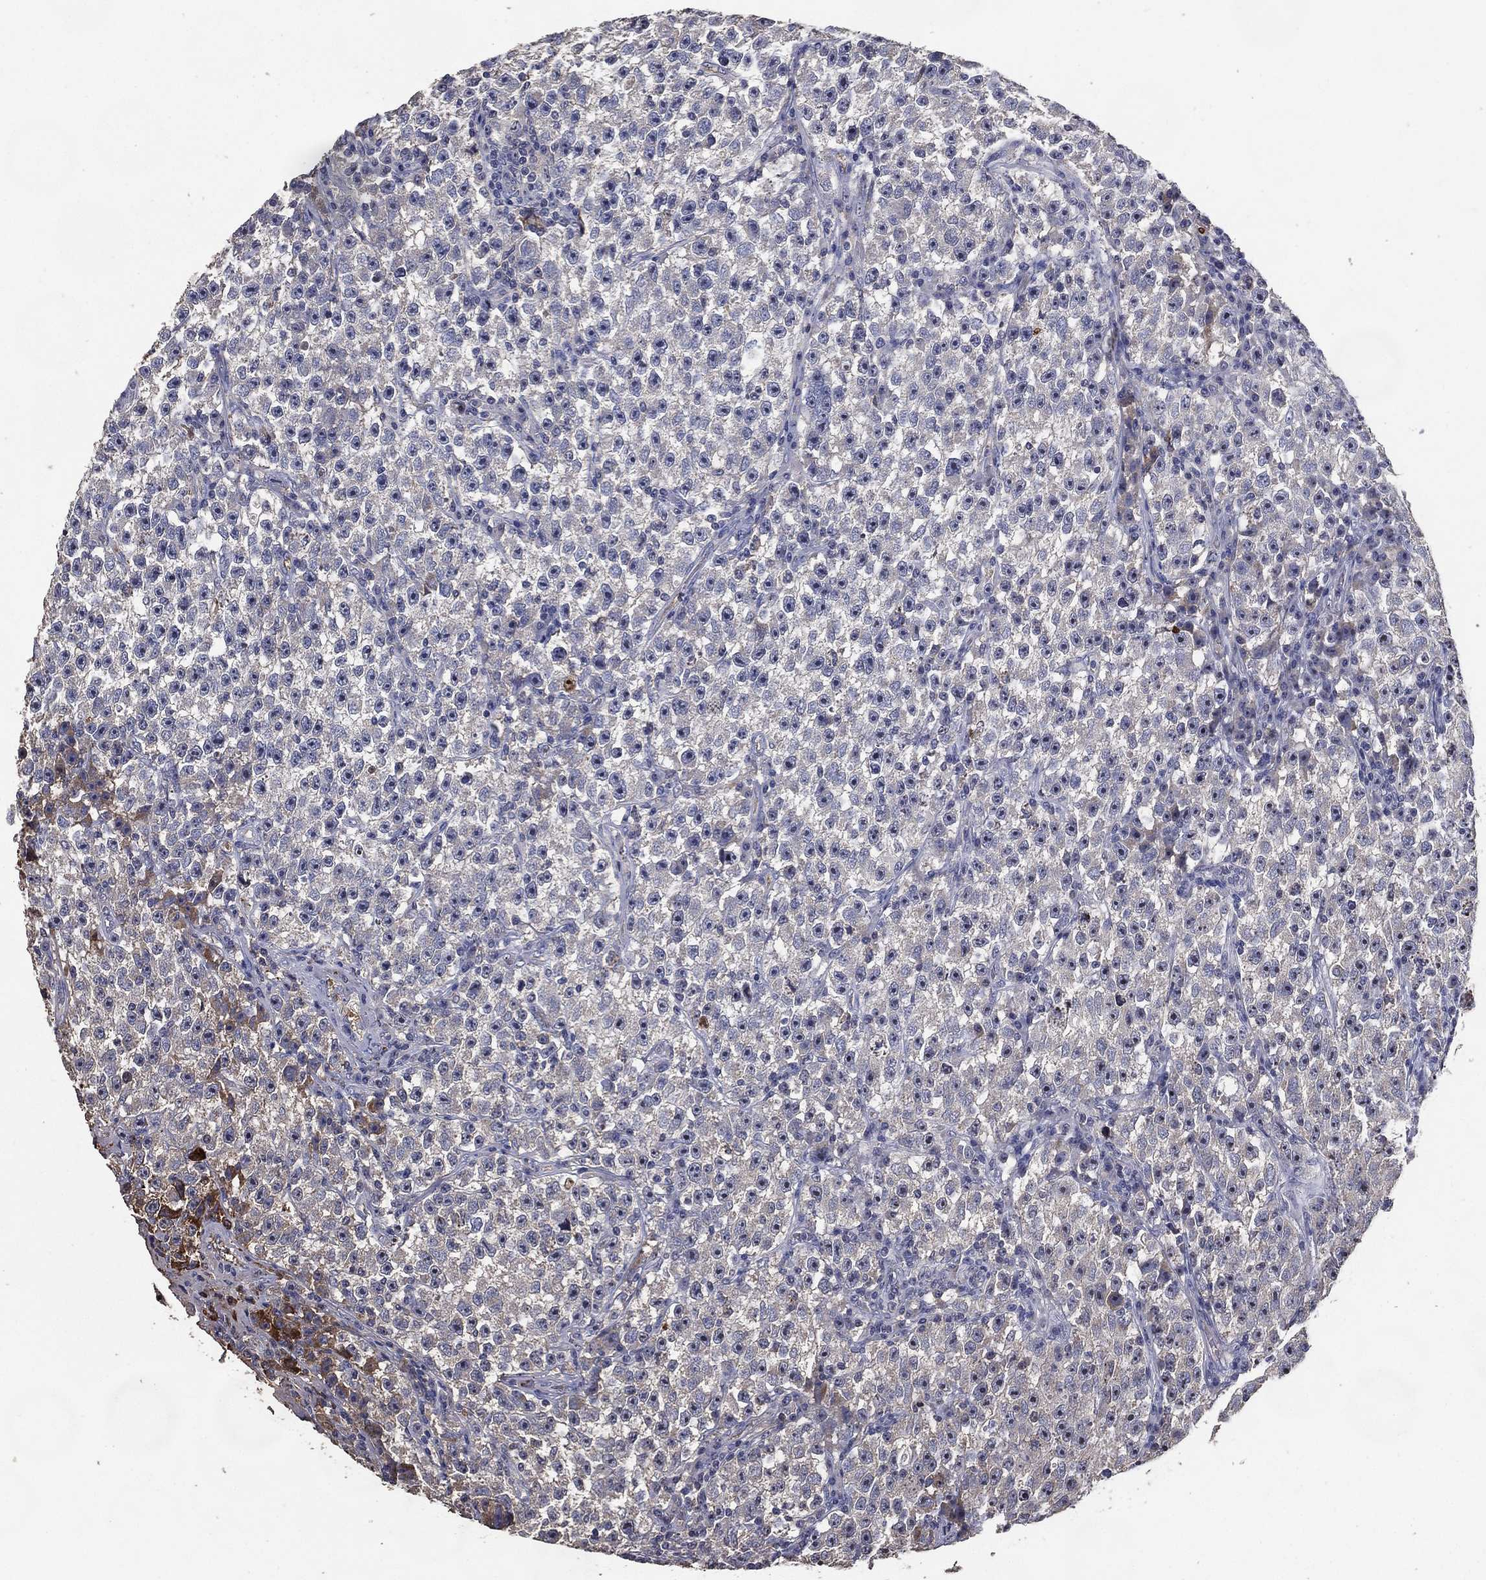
{"staining": {"intensity": "negative", "quantity": "none", "location": "none"}, "tissue": "testis cancer", "cell_type": "Tumor cells", "image_type": "cancer", "snomed": [{"axis": "morphology", "description": "Seminoma, NOS"}, {"axis": "topography", "description": "Testis"}], "caption": "This is an immunohistochemistry micrograph of human testis cancer (seminoma). There is no staining in tumor cells.", "gene": "EFNA1", "patient": {"sex": "male", "age": 22}}